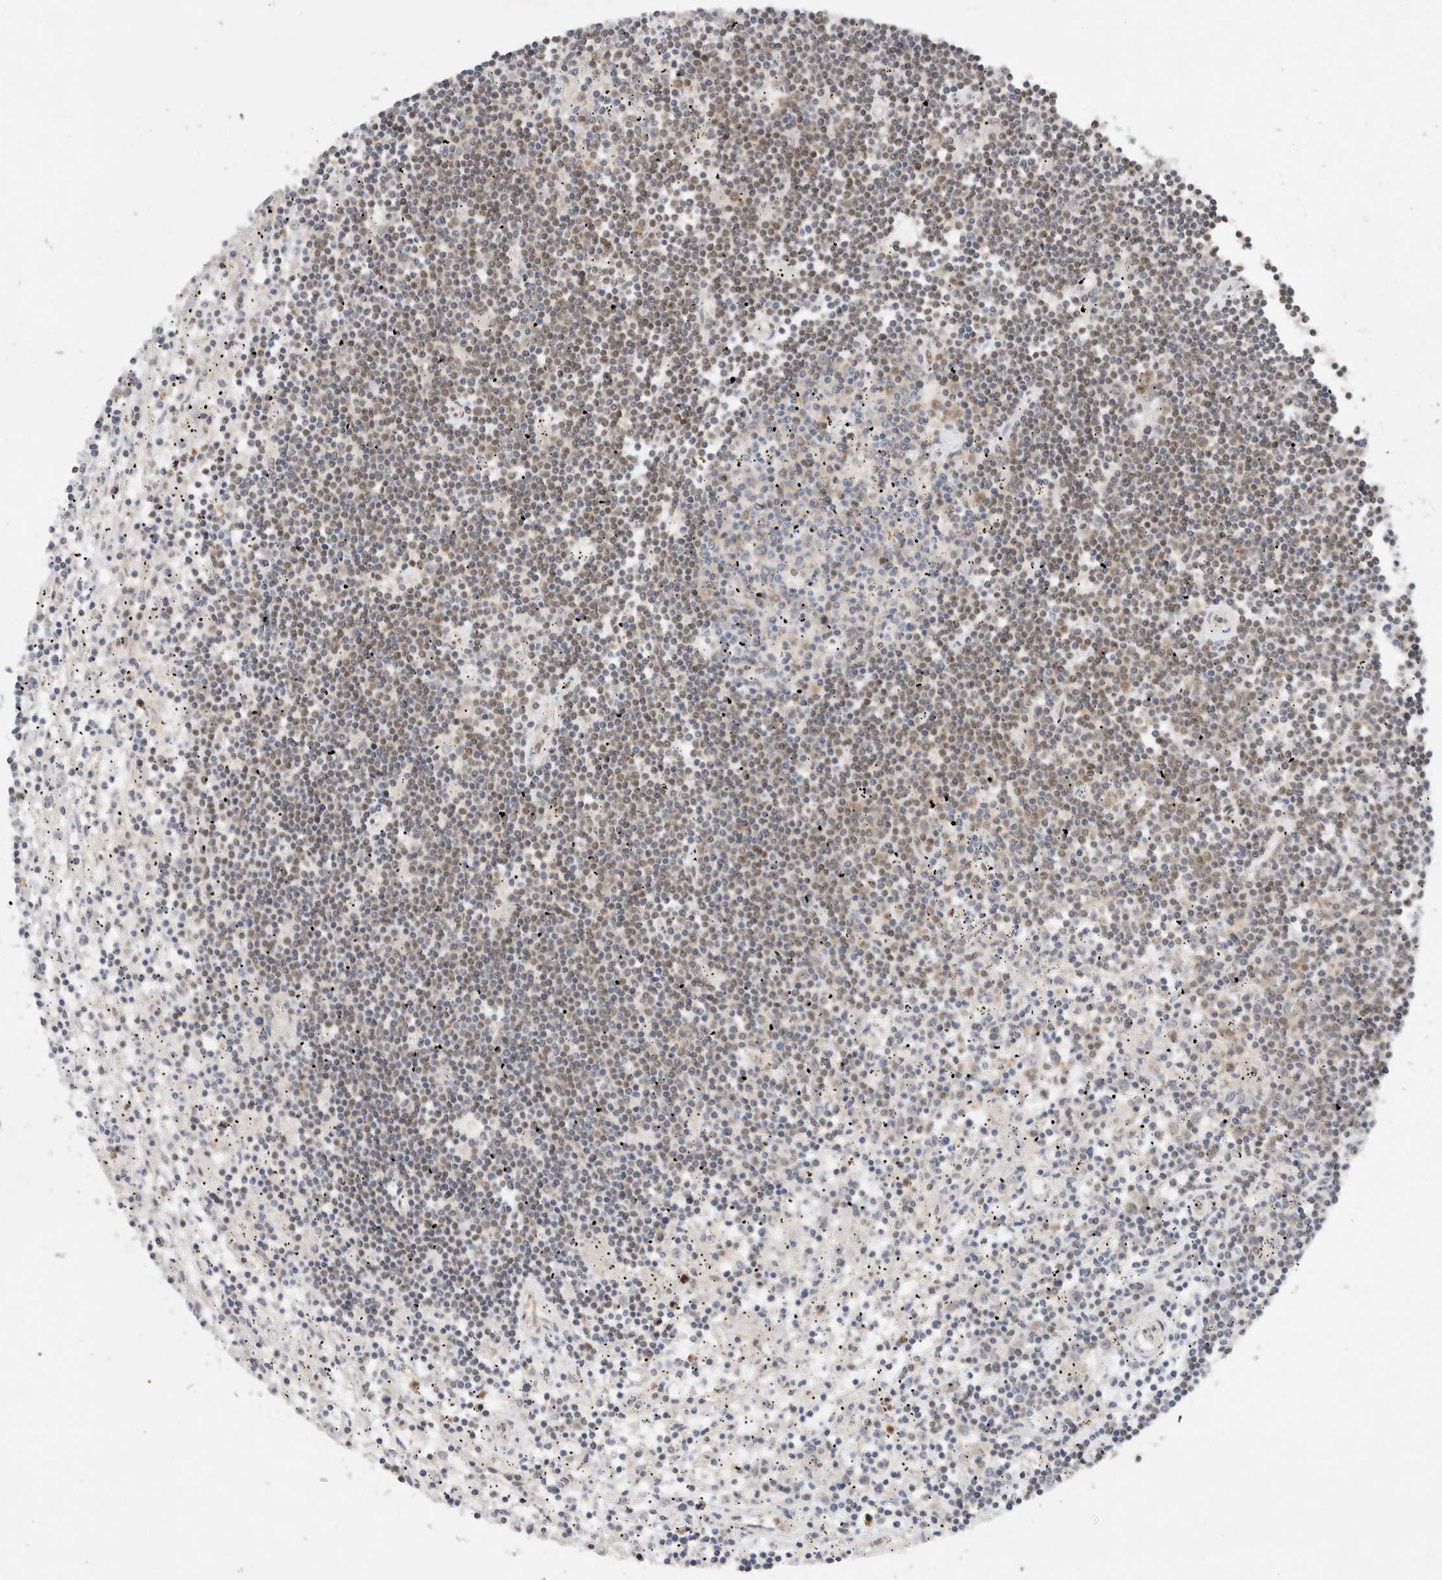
{"staining": {"intensity": "weak", "quantity": "25%-75%", "location": "nuclear"}, "tissue": "lymphoma", "cell_type": "Tumor cells", "image_type": "cancer", "snomed": [{"axis": "morphology", "description": "Malignant lymphoma, non-Hodgkin's type, Low grade"}, {"axis": "topography", "description": "Spleen"}], "caption": "Tumor cells exhibit low levels of weak nuclear positivity in about 25%-75% of cells in low-grade malignant lymphoma, non-Hodgkin's type. (brown staining indicates protein expression, while blue staining denotes nuclei).", "gene": "GTF2I", "patient": {"sex": "male", "age": 76}}